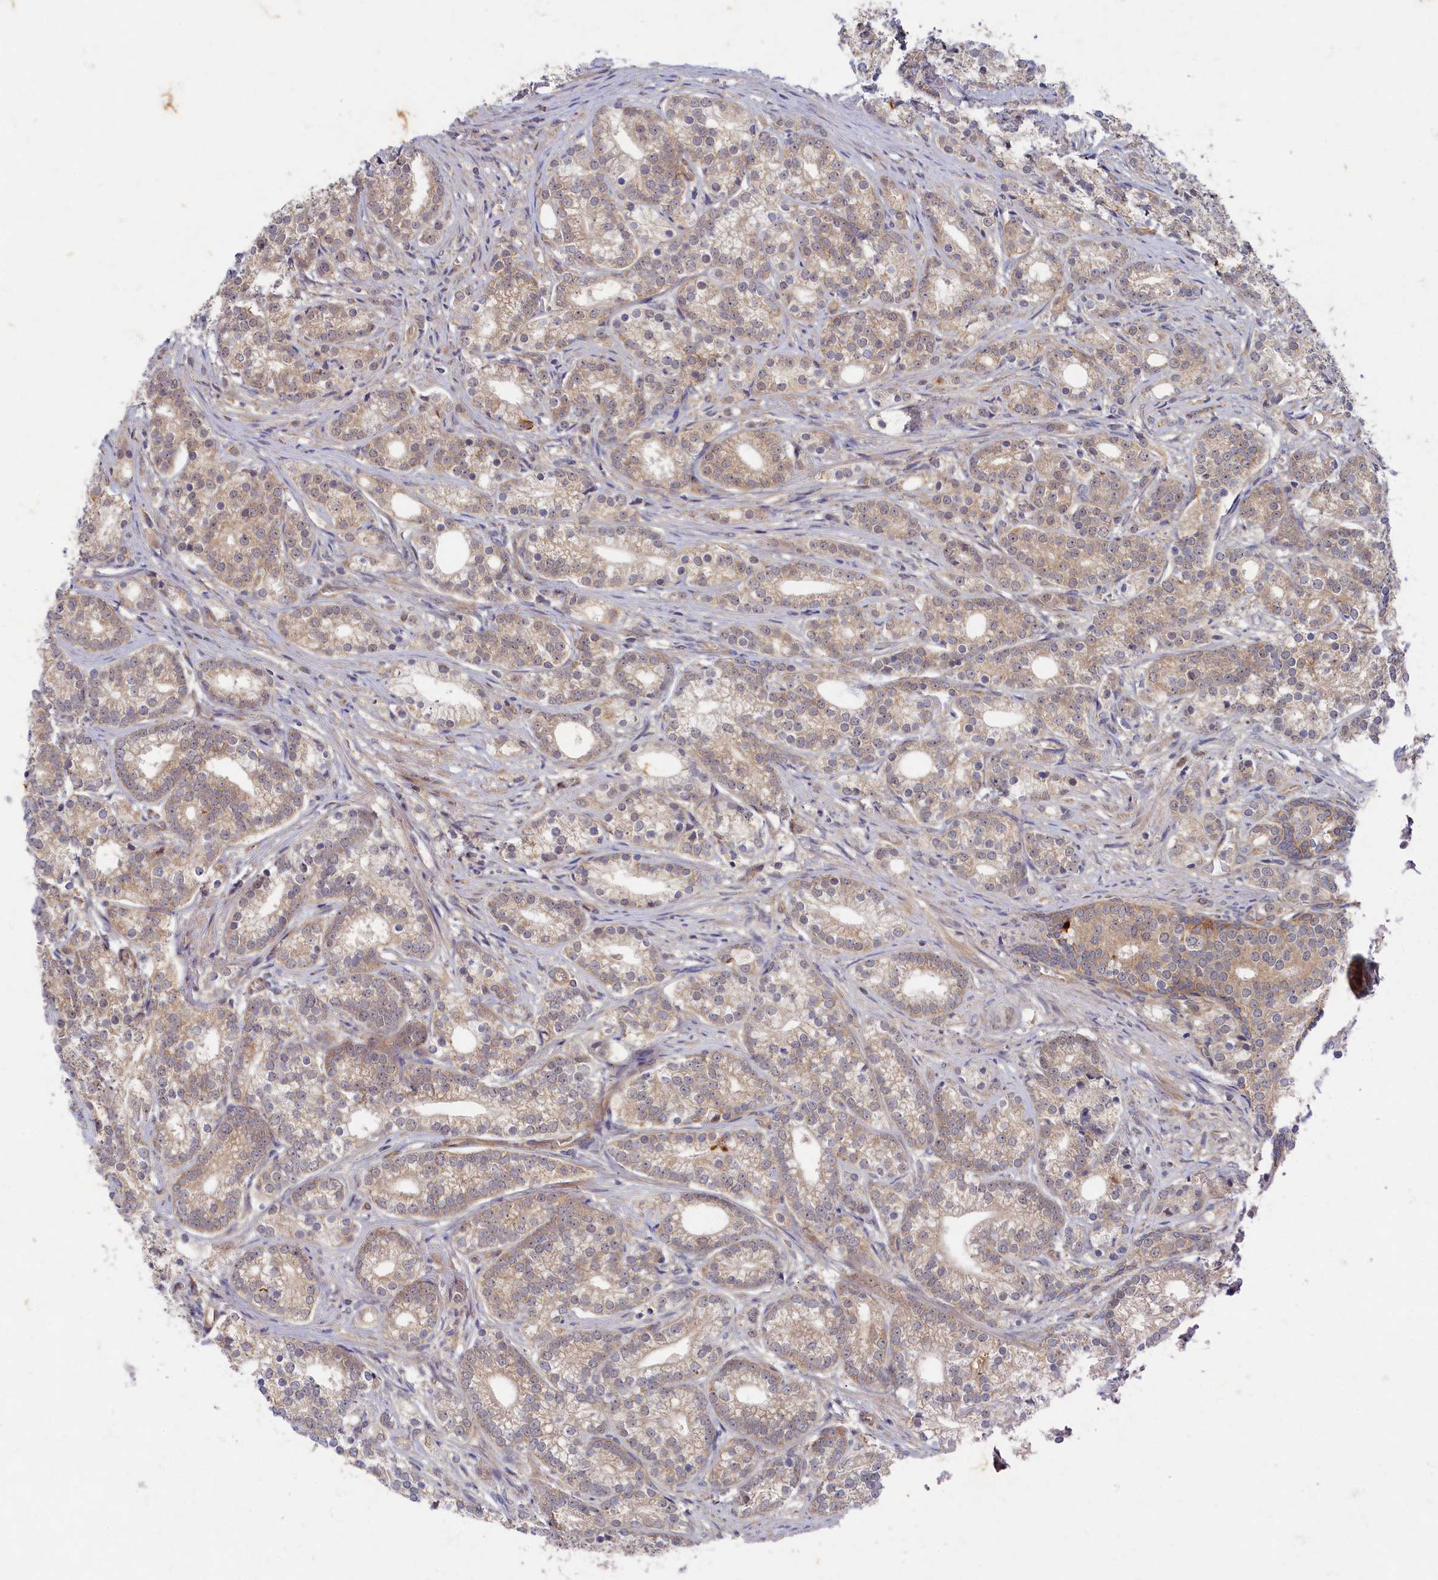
{"staining": {"intensity": "moderate", "quantity": "<25%", "location": "cytoplasmic/membranous"}, "tissue": "prostate cancer", "cell_type": "Tumor cells", "image_type": "cancer", "snomed": [{"axis": "morphology", "description": "Adenocarcinoma, Low grade"}, {"axis": "topography", "description": "Prostate"}], "caption": "Prostate cancer stained with a brown dye demonstrates moderate cytoplasmic/membranous positive positivity in approximately <25% of tumor cells.", "gene": "WDR59", "patient": {"sex": "male", "age": 71}}